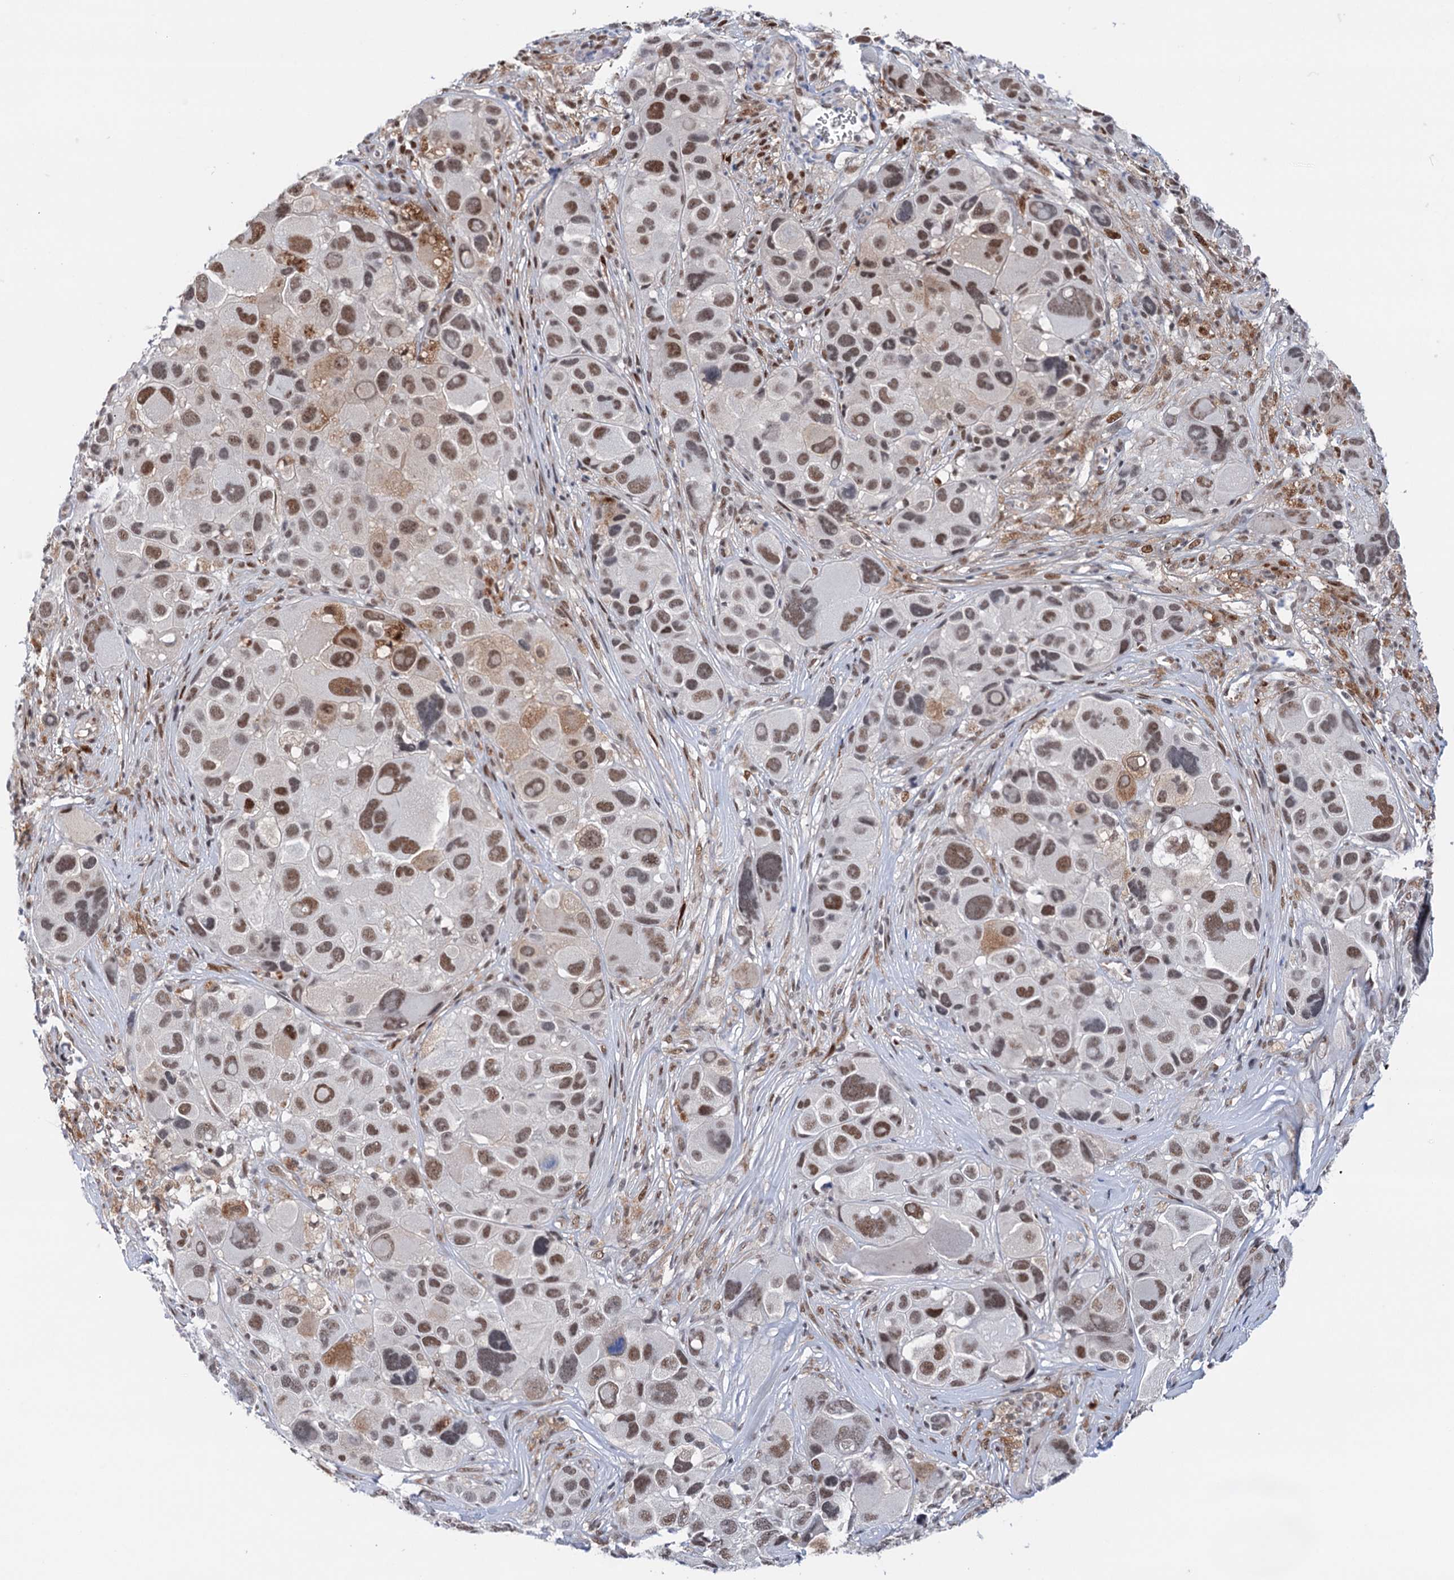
{"staining": {"intensity": "moderate", "quantity": ">75%", "location": "cytoplasmic/membranous,nuclear"}, "tissue": "melanoma", "cell_type": "Tumor cells", "image_type": "cancer", "snomed": [{"axis": "morphology", "description": "Malignant melanoma, NOS"}, {"axis": "topography", "description": "Skin of trunk"}], "caption": "The histopathology image displays staining of melanoma, revealing moderate cytoplasmic/membranous and nuclear protein staining (brown color) within tumor cells.", "gene": "FAM53A", "patient": {"sex": "male", "age": 71}}